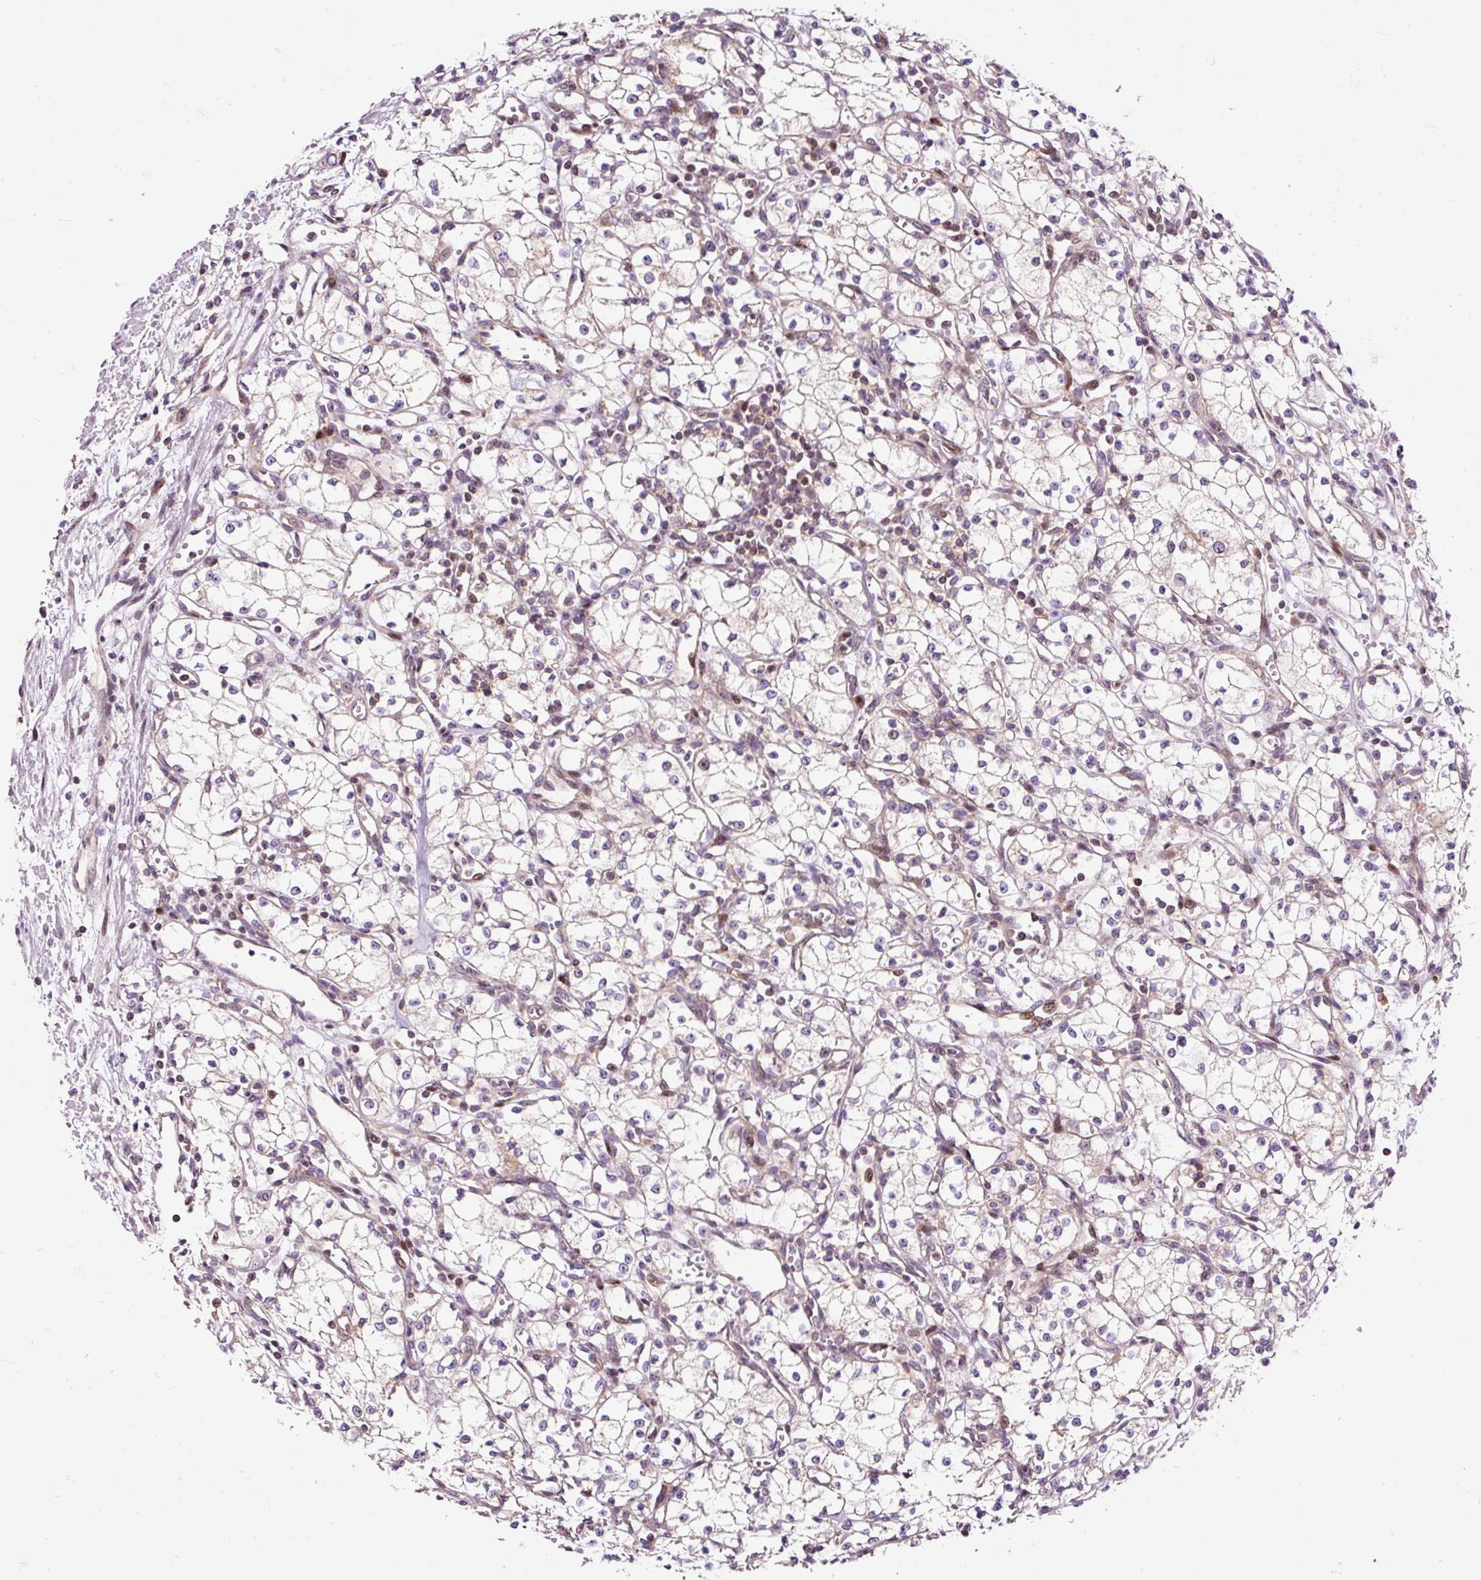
{"staining": {"intensity": "weak", "quantity": "<25%", "location": "cytoplasmic/membranous,nuclear"}, "tissue": "renal cancer", "cell_type": "Tumor cells", "image_type": "cancer", "snomed": [{"axis": "morphology", "description": "Adenocarcinoma, NOS"}, {"axis": "topography", "description": "Kidney"}], "caption": "Immunohistochemistry (IHC) of human renal adenocarcinoma displays no positivity in tumor cells.", "gene": "BOLA3", "patient": {"sex": "male", "age": 59}}